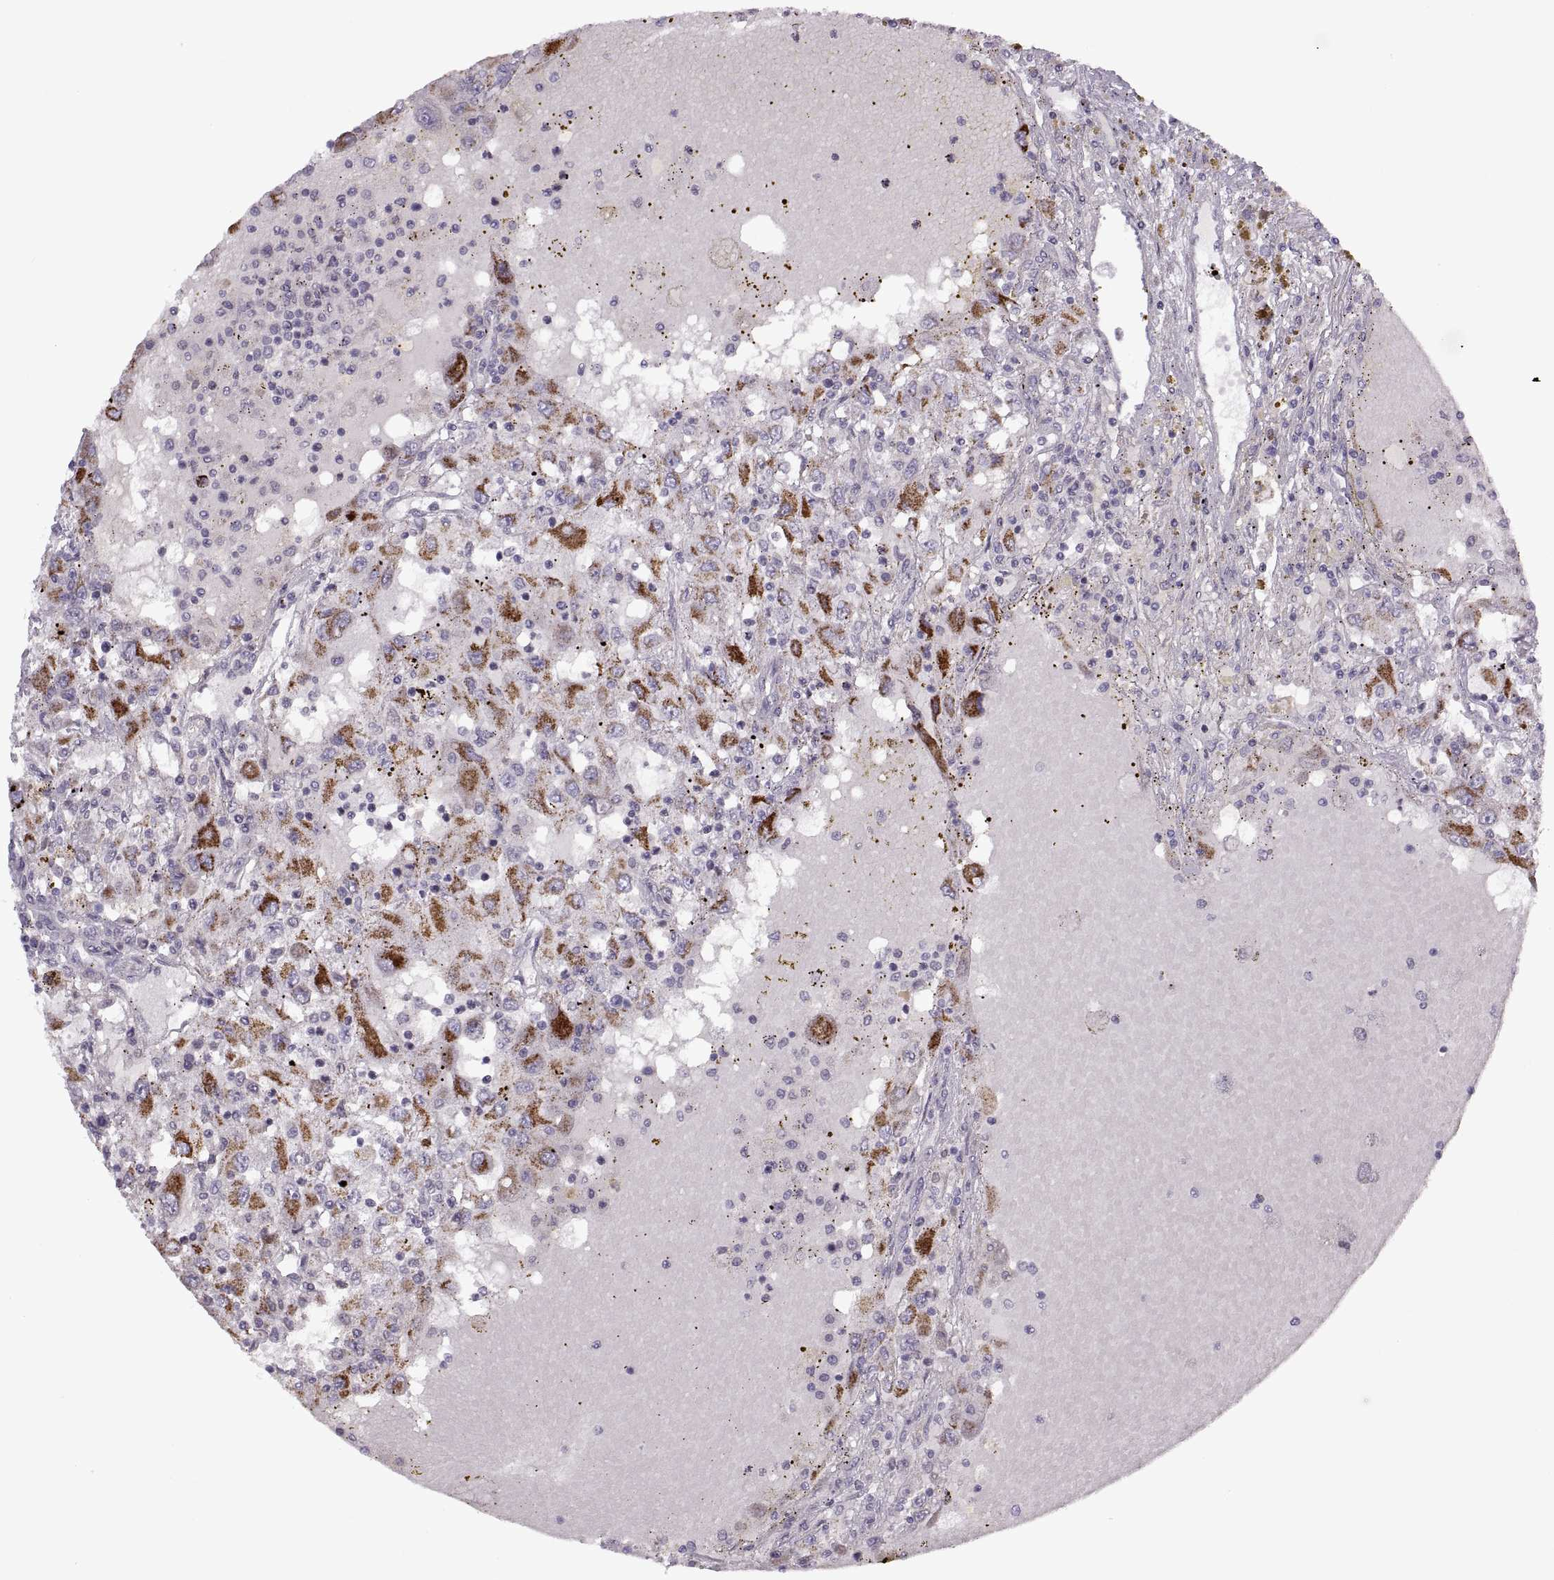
{"staining": {"intensity": "strong", "quantity": ">75%", "location": "cytoplasmic/membranous"}, "tissue": "renal cancer", "cell_type": "Tumor cells", "image_type": "cancer", "snomed": [{"axis": "morphology", "description": "Adenocarcinoma, NOS"}, {"axis": "topography", "description": "Kidney"}], "caption": "Protein staining shows strong cytoplasmic/membranous expression in approximately >75% of tumor cells in renal adenocarcinoma. The protein of interest is shown in brown color, while the nuclei are stained blue.", "gene": "PIERCE1", "patient": {"sex": "female", "age": 67}}